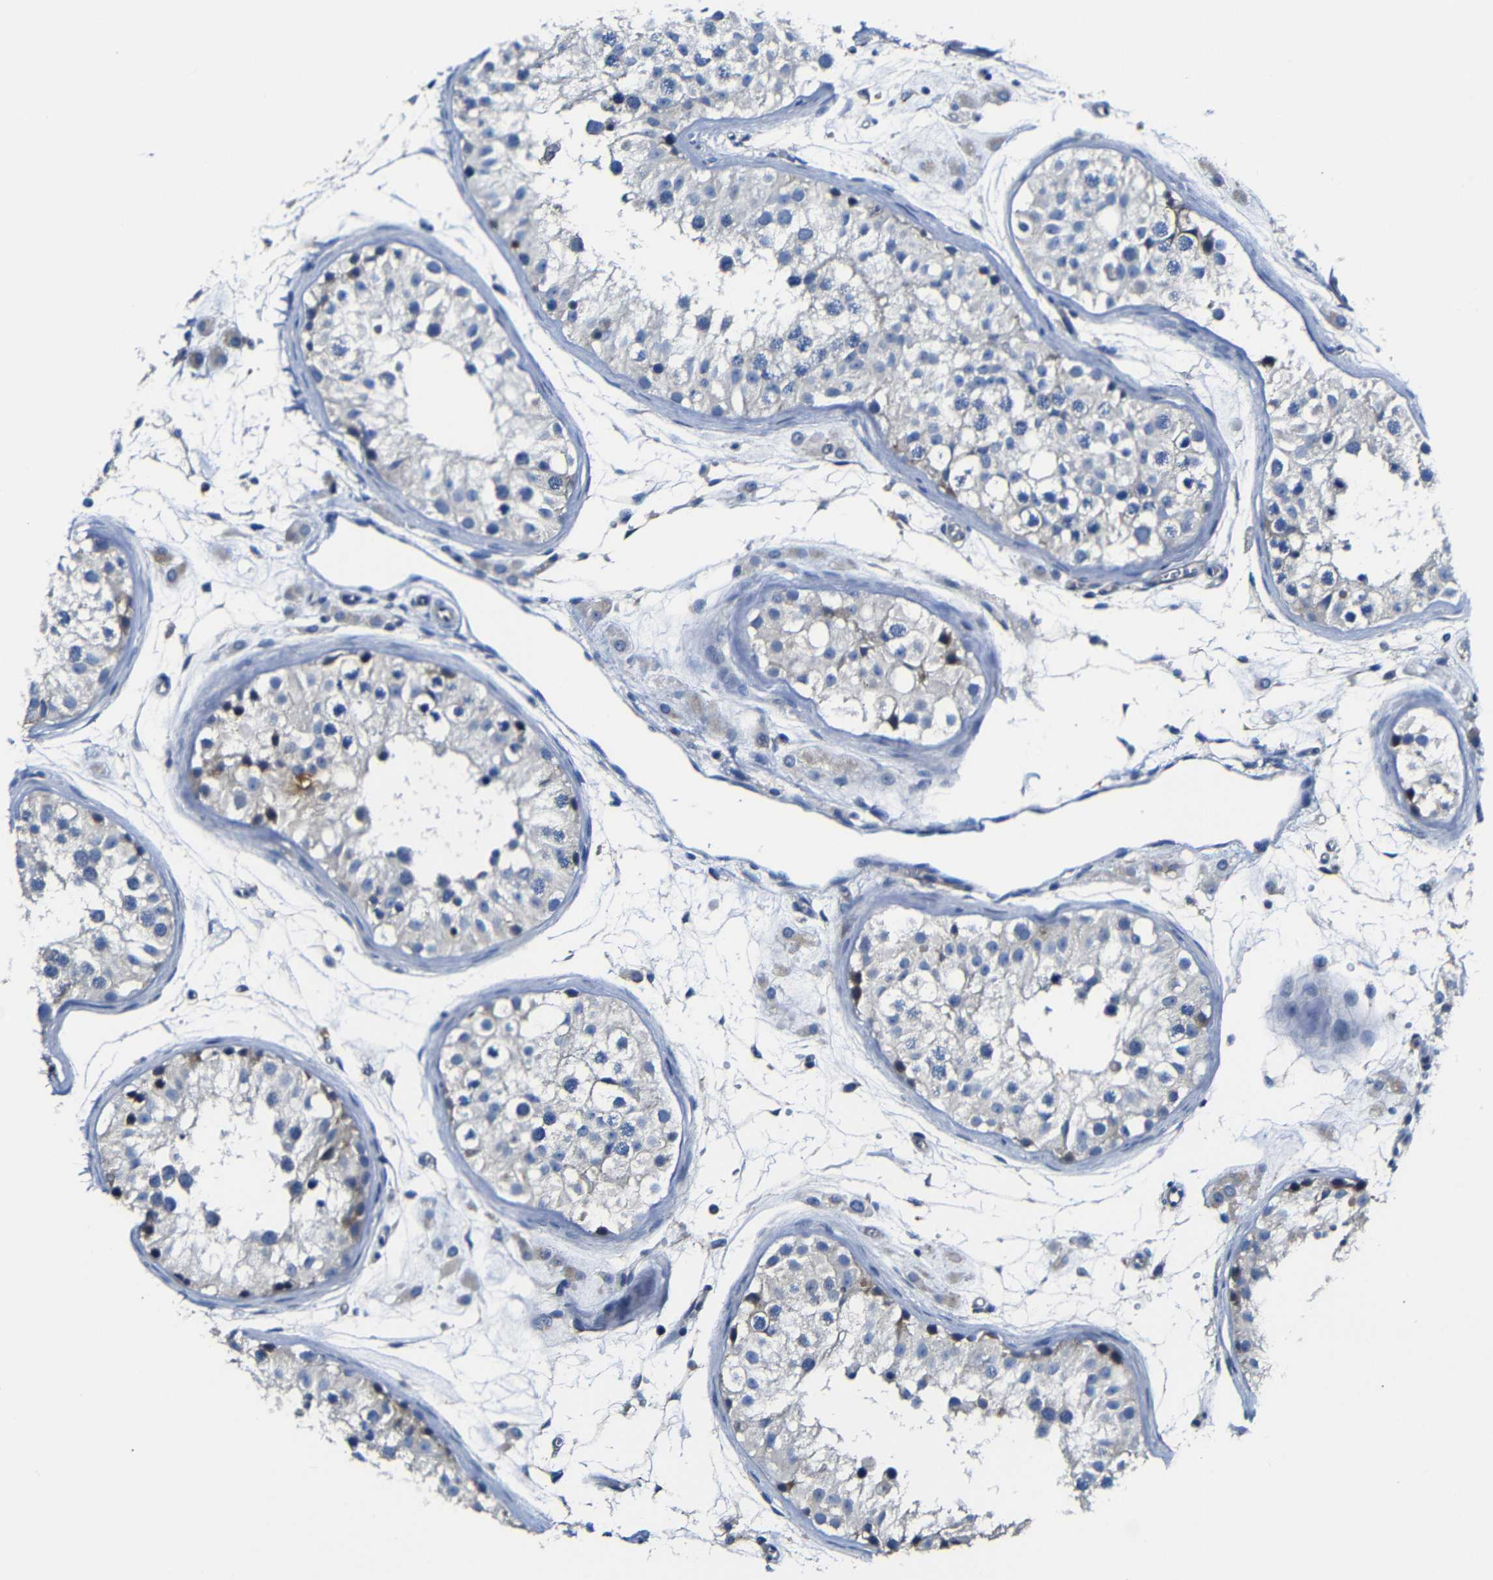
{"staining": {"intensity": "moderate", "quantity": "<25%", "location": "cytoplasmic/membranous"}, "tissue": "testis", "cell_type": "Cells in seminiferous ducts", "image_type": "normal", "snomed": [{"axis": "morphology", "description": "Normal tissue, NOS"}, {"axis": "morphology", "description": "Adenocarcinoma, metastatic, NOS"}, {"axis": "topography", "description": "Testis"}], "caption": "Cells in seminiferous ducts reveal low levels of moderate cytoplasmic/membranous positivity in about <25% of cells in normal human testis. Immunohistochemistry stains the protein in brown and the nuclei are stained blue.", "gene": "AFDN", "patient": {"sex": "male", "age": 26}}